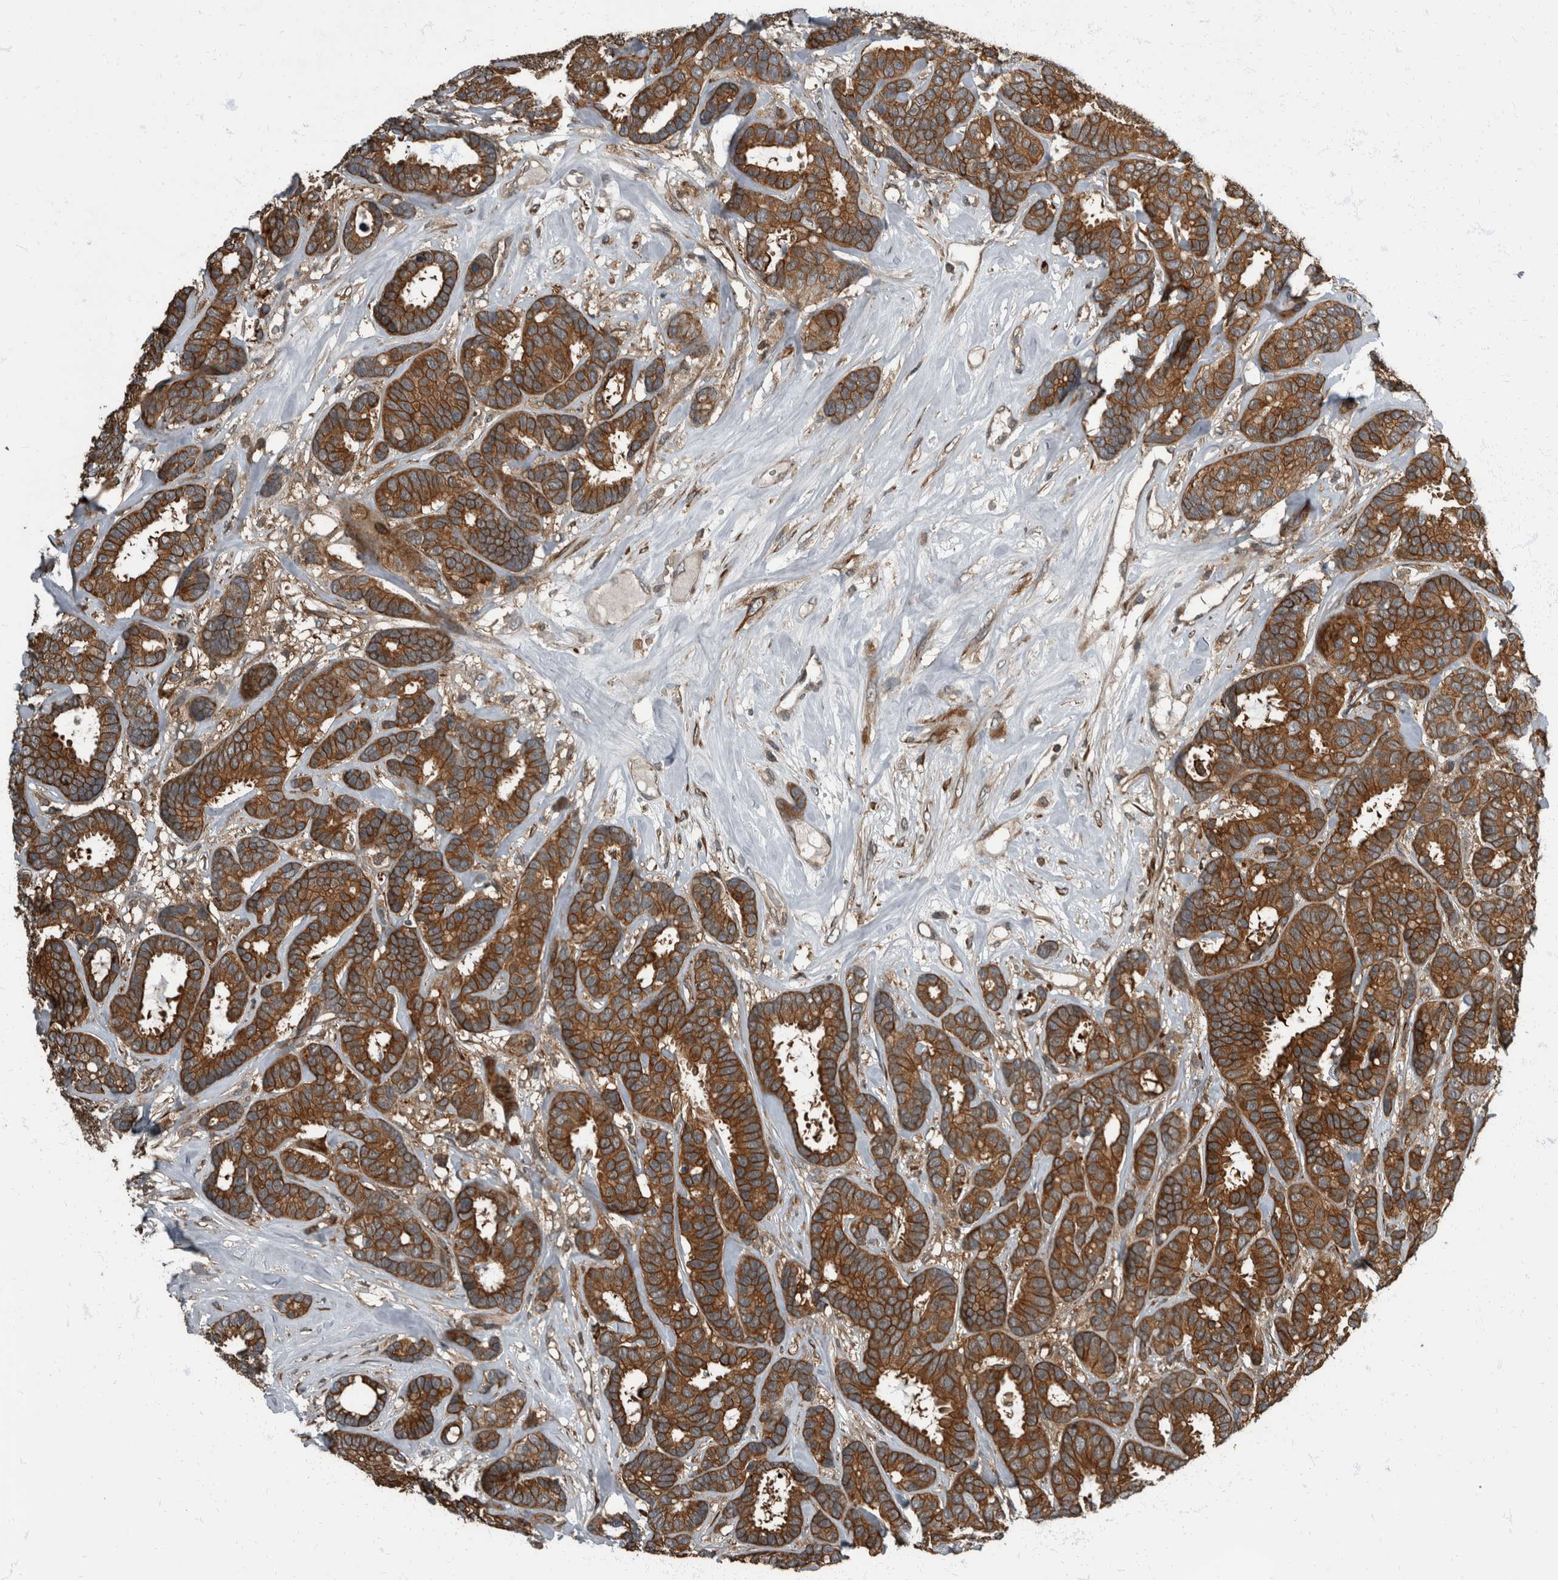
{"staining": {"intensity": "strong", "quantity": ">75%", "location": "cytoplasmic/membranous"}, "tissue": "breast cancer", "cell_type": "Tumor cells", "image_type": "cancer", "snomed": [{"axis": "morphology", "description": "Duct carcinoma"}, {"axis": "topography", "description": "Breast"}], "caption": "An immunohistochemistry photomicrograph of tumor tissue is shown. Protein staining in brown labels strong cytoplasmic/membranous positivity in breast cancer (invasive ductal carcinoma) within tumor cells.", "gene": "RABGGTB", "patient": {"sex": "female", "age": 87}}